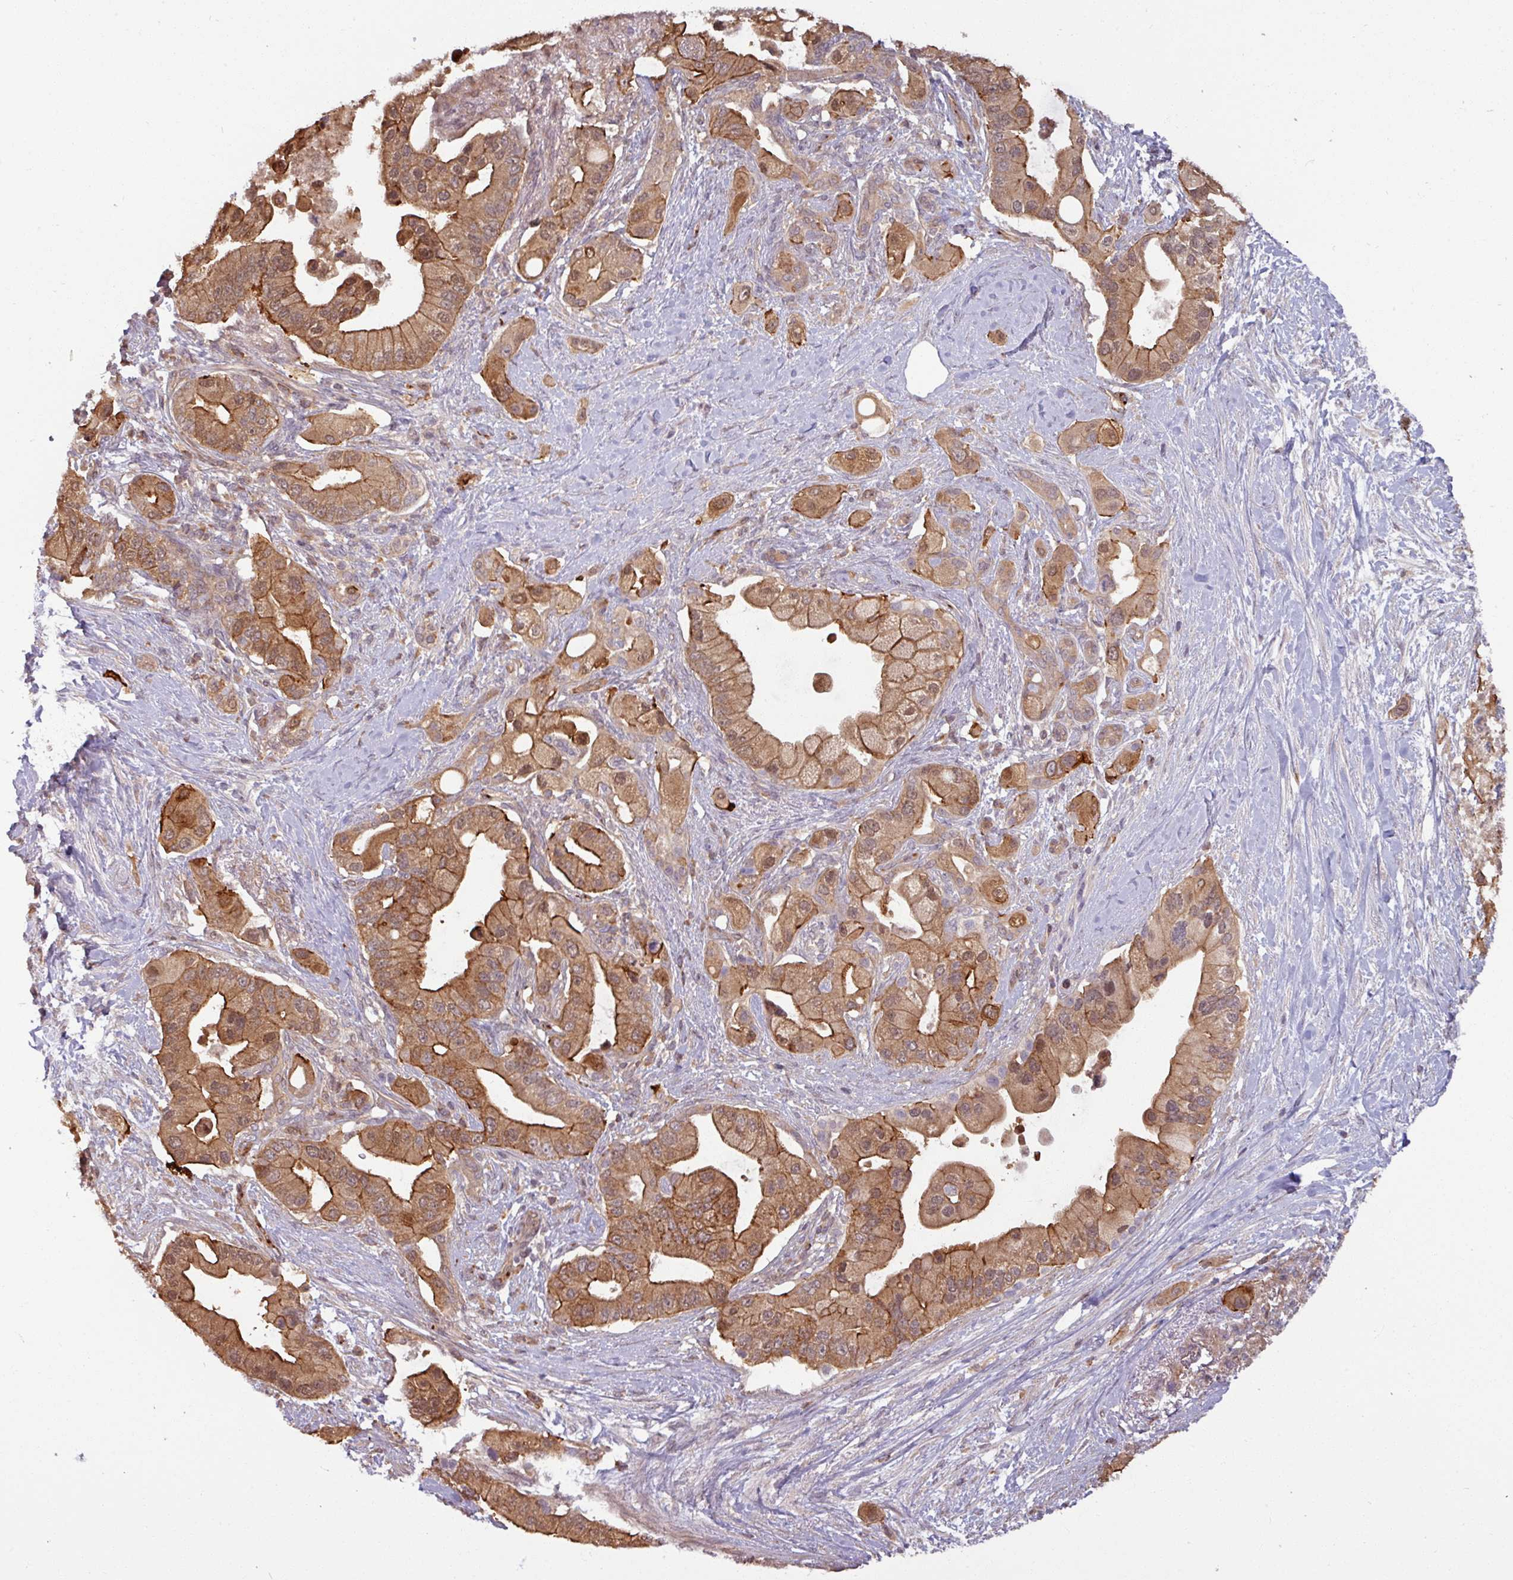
{"staining": {"intensity": "moderate", "quantity": ">75%", "location": "cytoplasmic/membranous"}, "tissue": "pancreatic cancer", "cell_type": "Tumor cells", "image_type": "cancer", "snomed": [{"axis": "morphology", "description": "Adenocarcinoma, NOS"}, {"axis": "topography", "description": "Pancreas"}], "caption": "Adenocarcinoma (pancreatic) stained with immunohistochemistry shows moderate cytoplasmic/membranous staining in approximately >75% of tumor cells. The protein is stained brown, and the nuclei are stained in blue (DAB (3,3'-diaminobenzidine) IHC with brightfield microscopy, high magnification).", "gene": "TUSC3", "patient": {"sex": "male", "age": 57}}